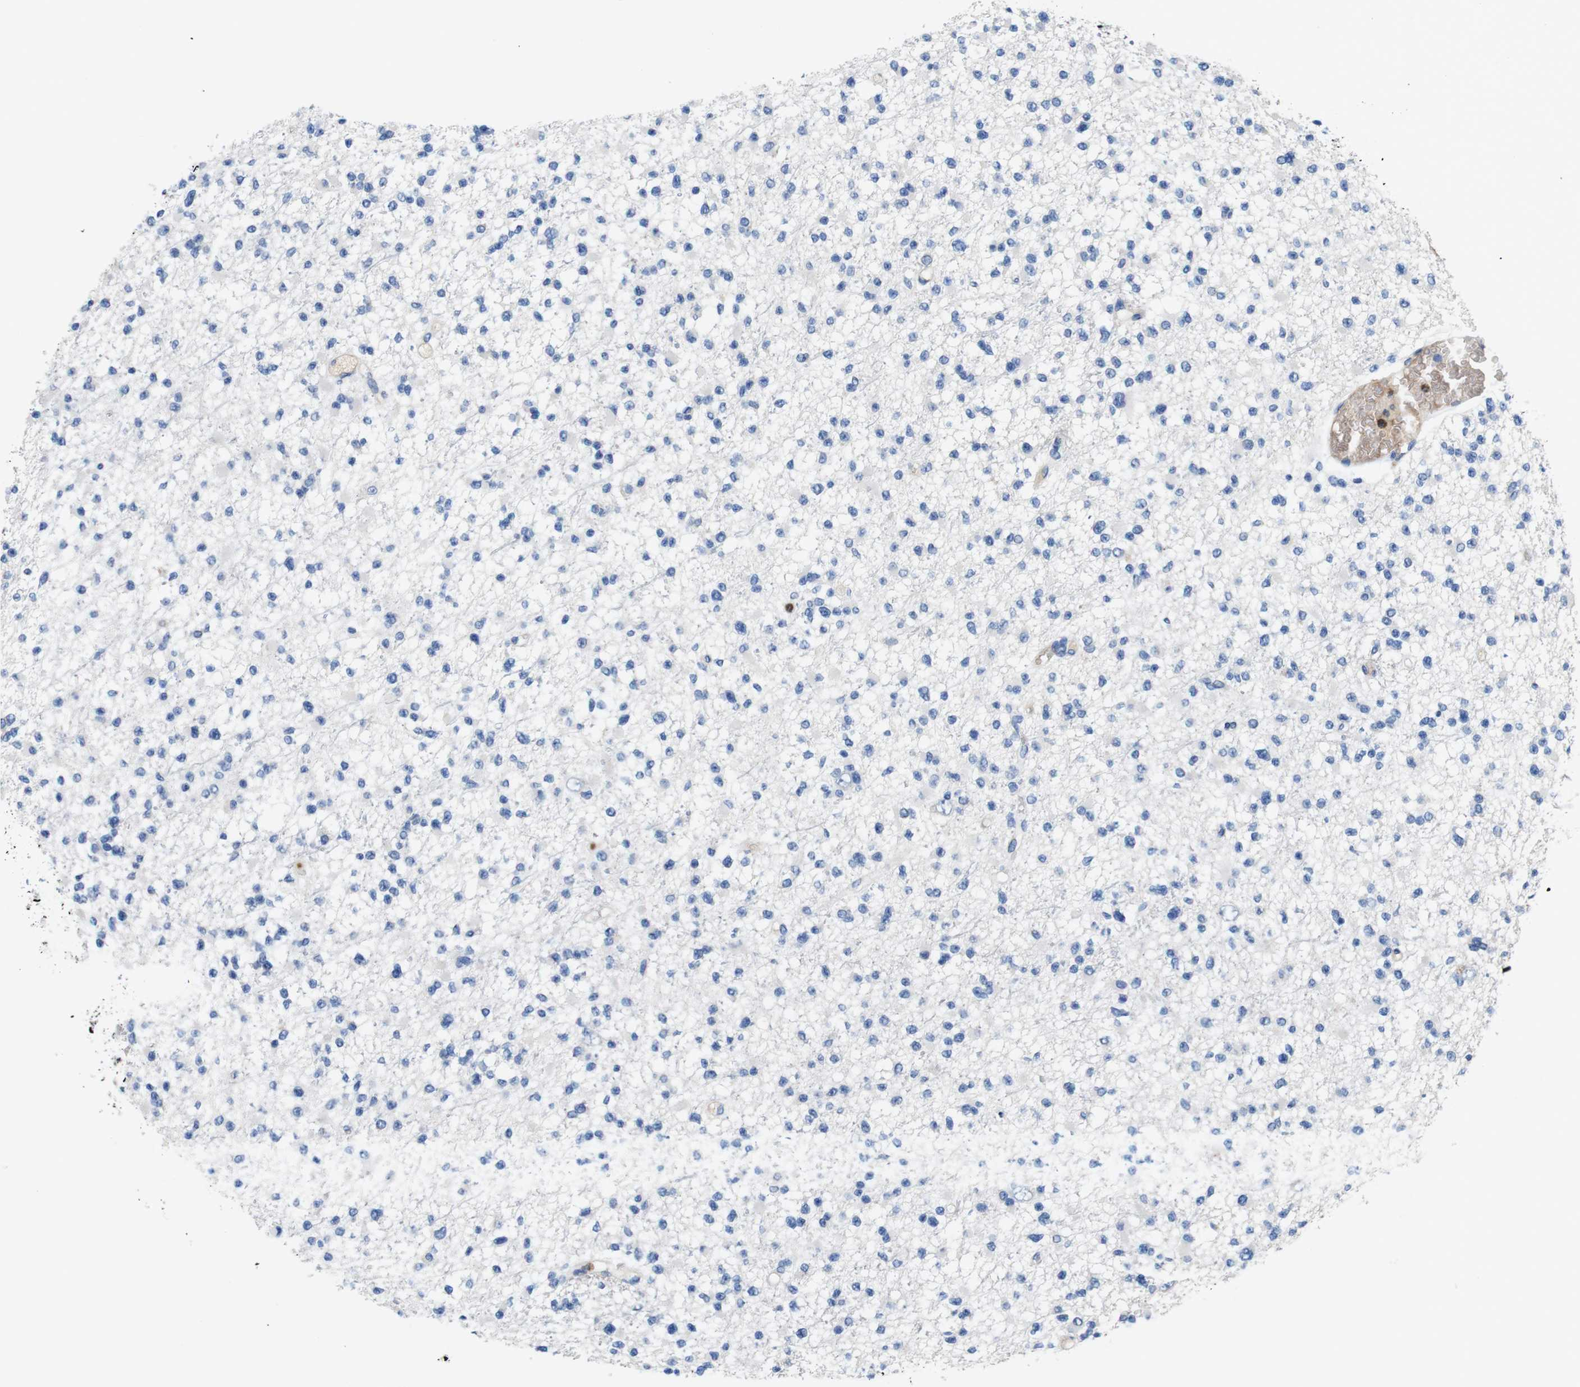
{"staining": {"intensity": "negative", "quantity": "none", "location": "none"}, "tissue": "glioma", "cell_type": "Tumor cells", "image_type": "cancer", "snomed": [{"axis": "morphology", "description": "Glioma, malignant, Low grade"}, {"axis": "topography", "description": "Brain"}], "caption": "Malignant glioma (low-grade) was stained to show a protein in brown. There is no significant positivity in tumor cells.", "gene": "C1RL", "patient": {"sex": "female", "age": 22}}